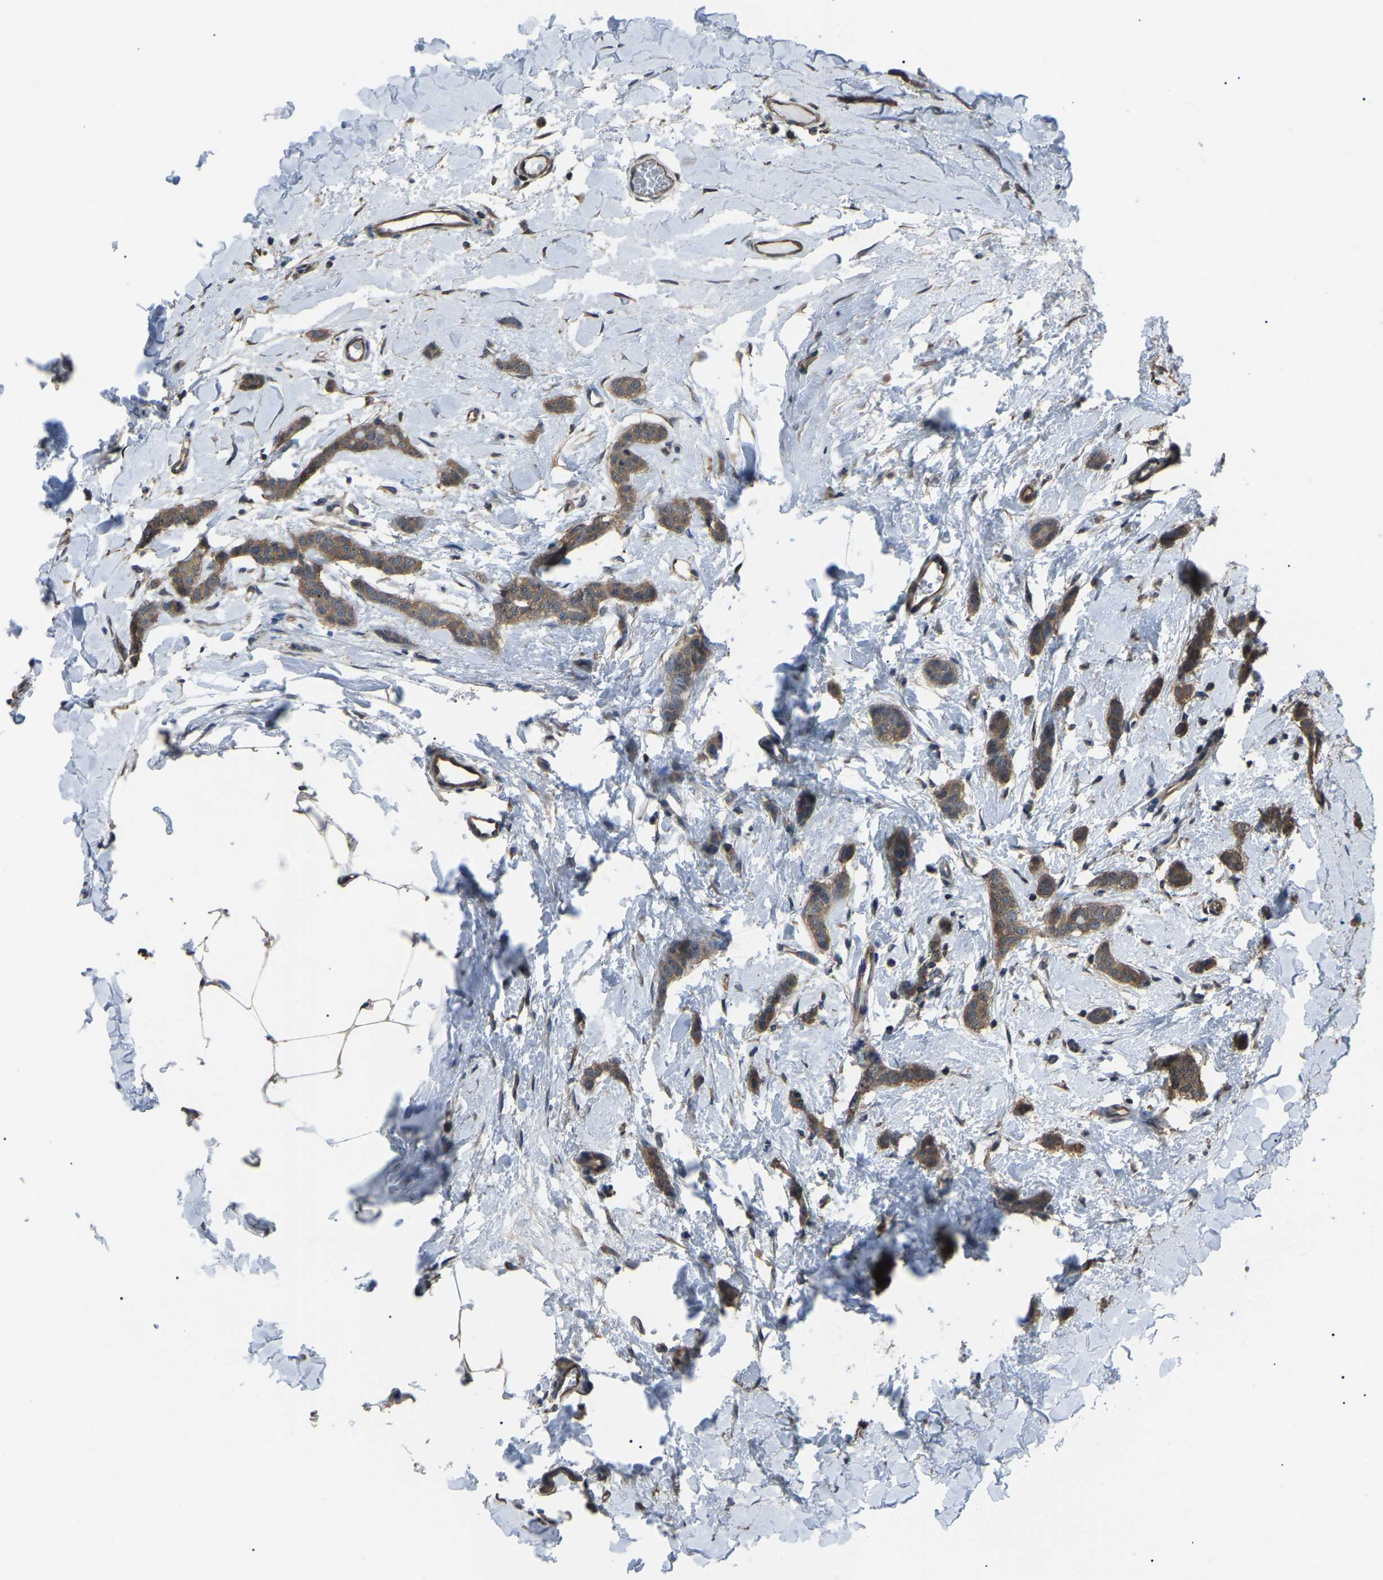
{"staining": {"intensity": "moderate", "quantity": ">75%", "location": "cytoplasmic/membranous"}, "tissue": "breast cancer", "cell_type": "Tumor cells", "image_type": "cancer", "snomed": [{"axis": "morphology", "description": "Lobular carcinoma"}, {"axis": "topography", "description": "Skin"}, {"axis": "topography", "description": "Breast"}], "caption": "Moderate cytoplasmic/membranous expression for a protein is appreciated in about >75% of tumor cells of lobular carcinoma (breast) using immunohistochemistry.", "gene": "PDCD5", "patient": {"sex": "female", "age": 46}}